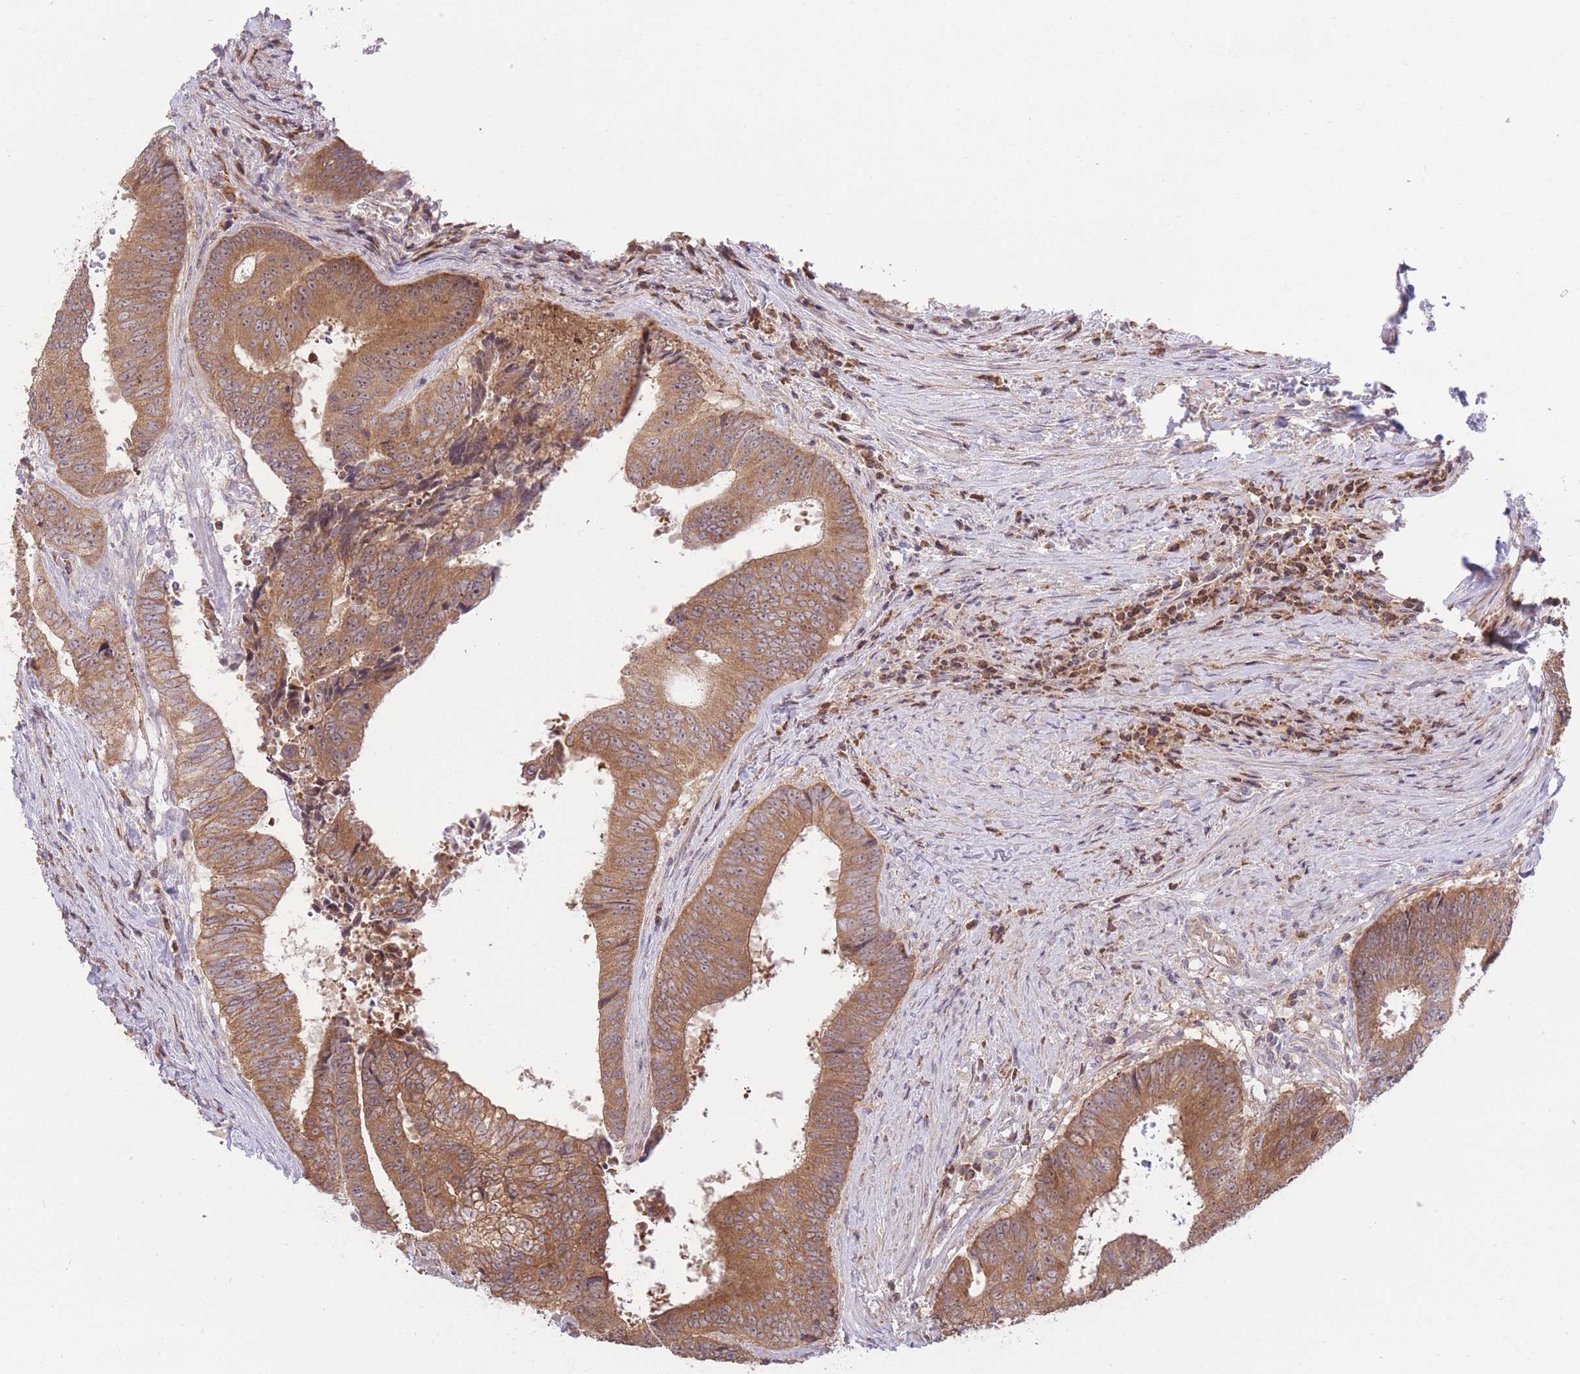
{"staining": {"intensity": "moderate", "quantity": ">75%", "location": "cytoplasmic/membranous"}, "tissue": "colorectal cancer", "cell_type": "Tumor cells", "image_type": "cancer", "snomed": [{"axis": "morphology", "description": "Adenocarcinoma, NOS"}, {"axis": "topography", "description": "Rectum"}], "caption": "Immunohistochemical staining of colorectal cancer (adenocarcinoma) reveals medium levels of moderate cytoplasmic/membranous staining in approximately >75% of tumor cells.", "gene": "BOLA2B", "patient": {"sex": "male", "age": 72}}